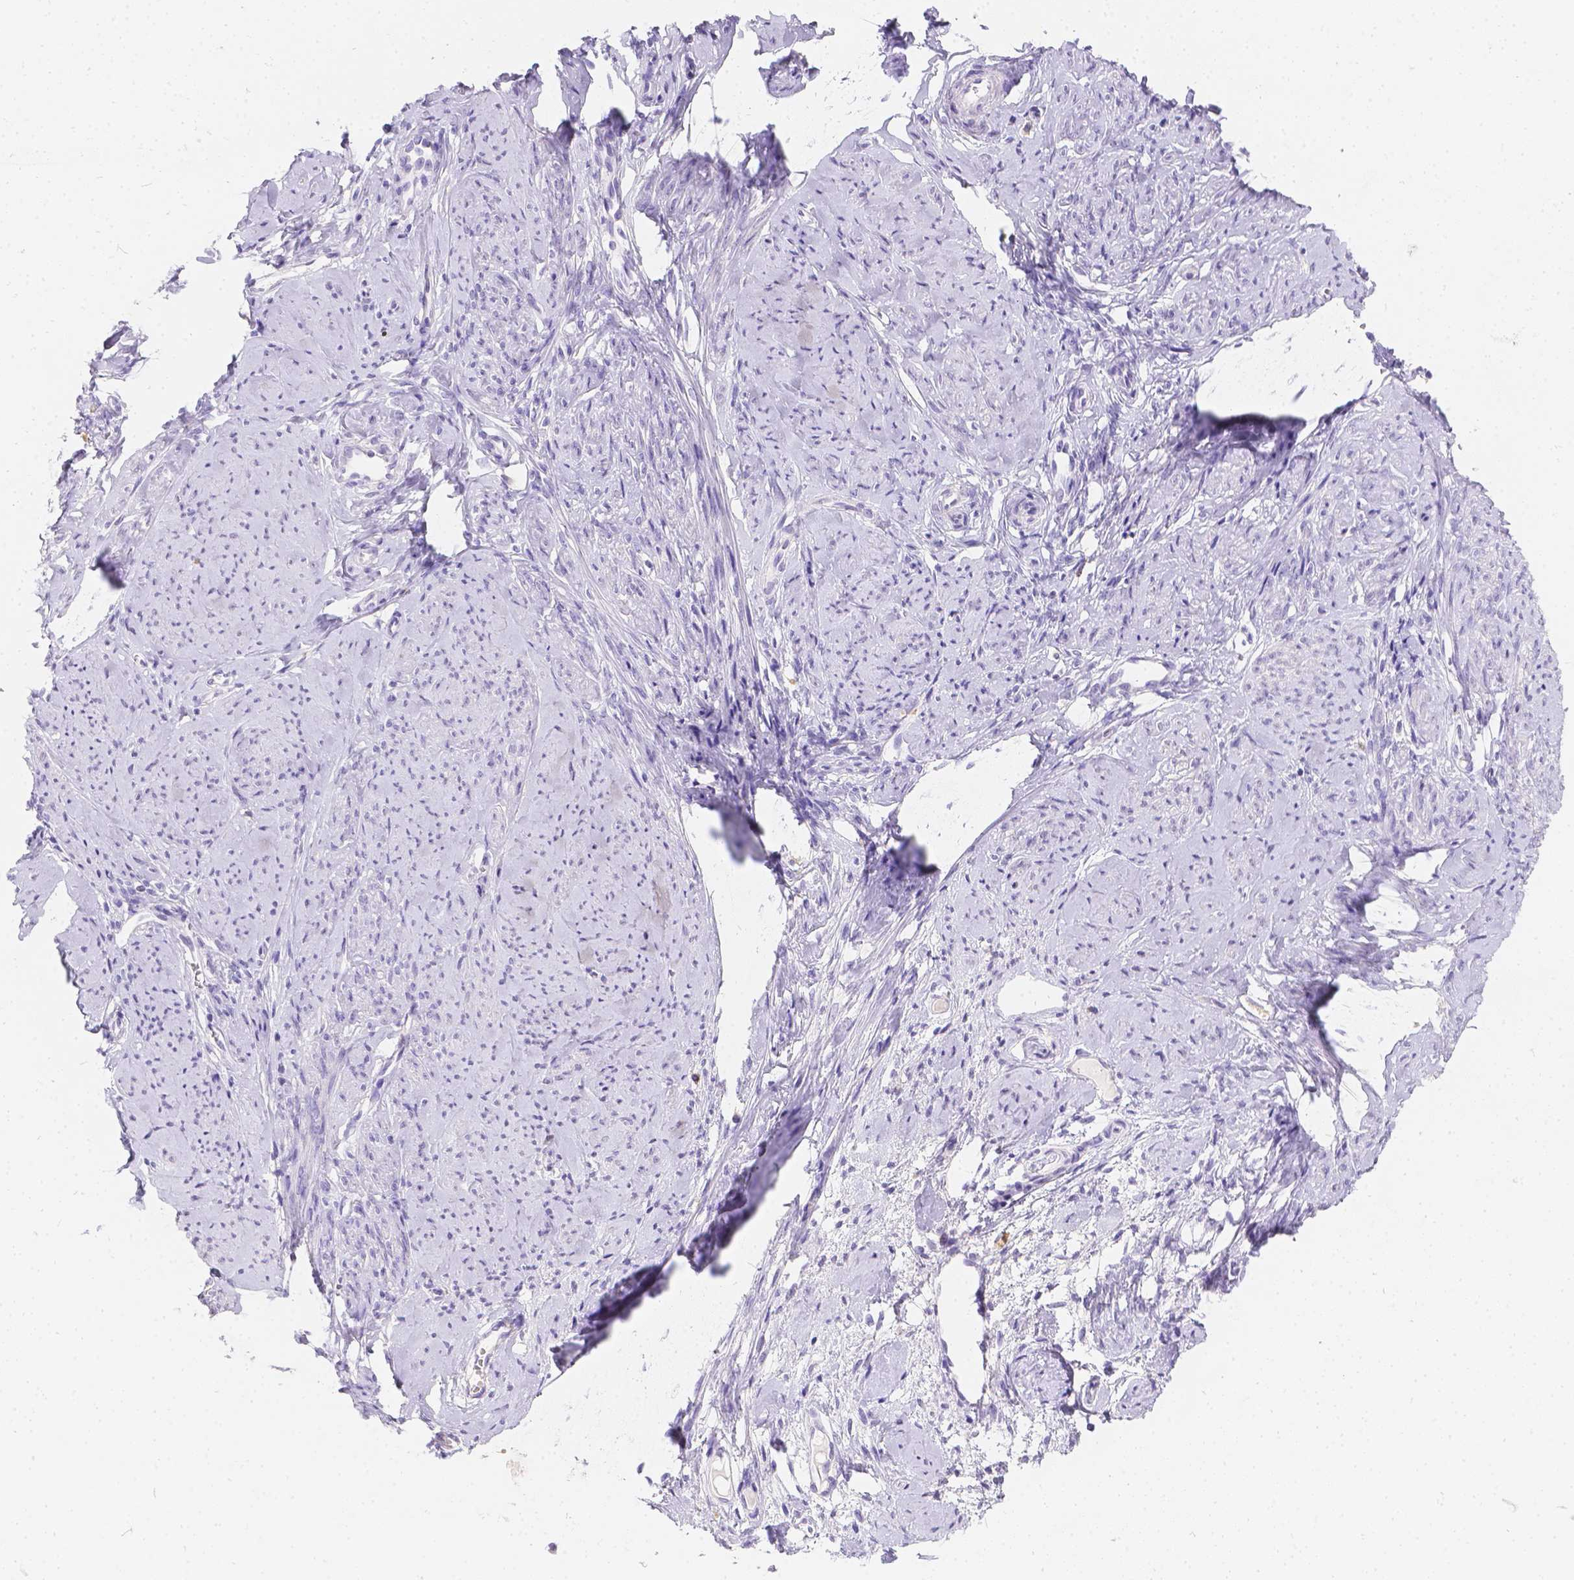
{"staining": {"intensity": "negative", "quantity": "none", "location": "none"}, "tissue": "smooth muscle", "cell_type": "Smooth muscle cells", "image_type": "normal", "snomed": [{"axis": "morphology", "description": "Normal tissue, NOS"}, {"axis": "topography", "description": "Smooth muscle"}], "caption": "IHC photomicrograph of benign smooth muscle stained for a protein (brown), which shows no staining in smooth muscle cells. Brightfield microscopy of immunohistochemistry (IHC) stained with DAB (brown) and hematoxylin (blue), captured at high magnification.", "gene": "GNRHR", "patient": {"sex": "female", "age": 48}}